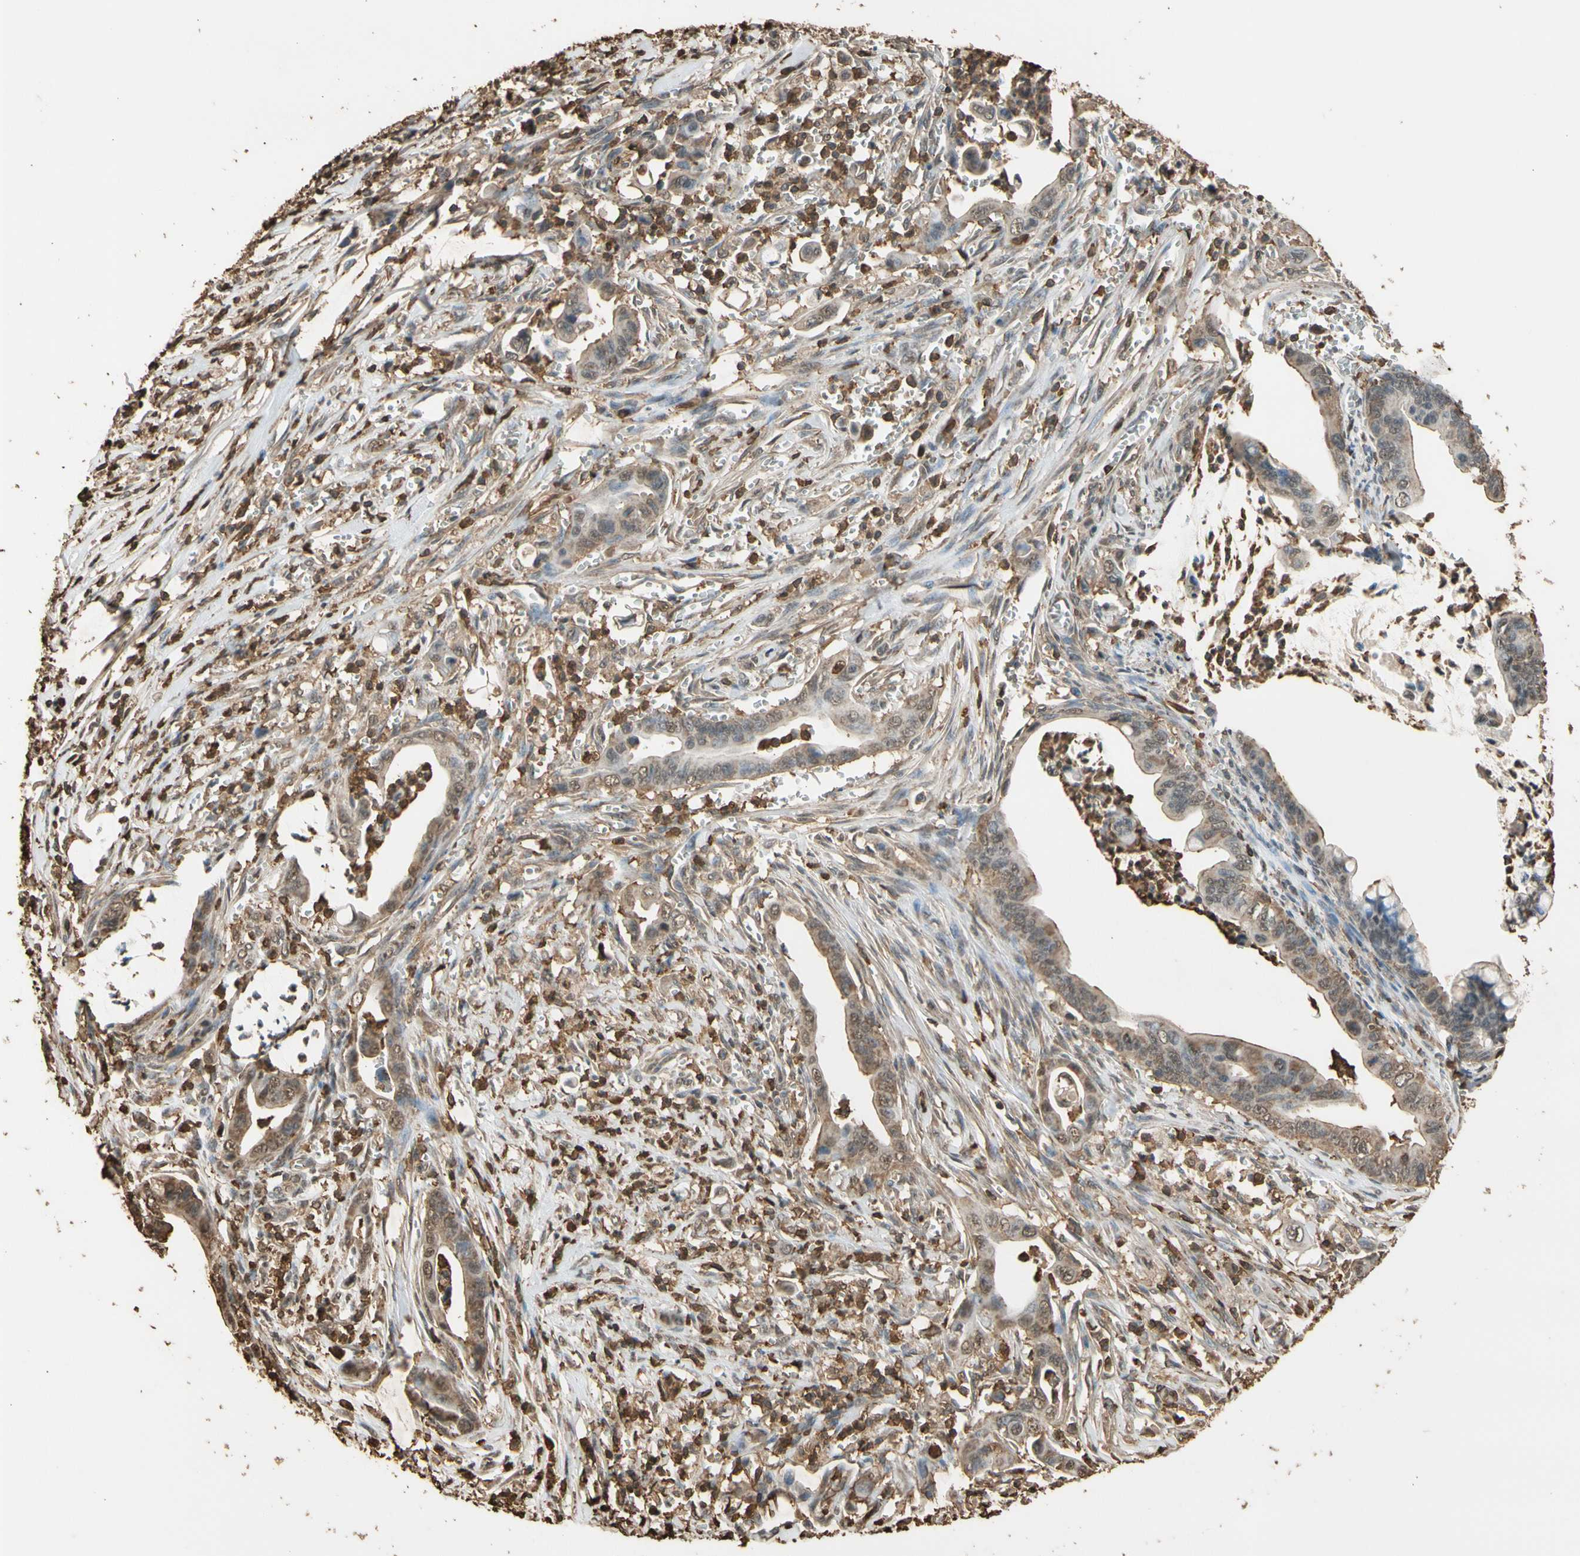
{"staining": {"intensity": "moderate", "quantity": ">75%", "location": "cytoplasmic/membranous,nuclear"}, "tissue": "pancreatic cancer", "cell_type": "Tumor cells", "image_type": "cancer", "snomed": [{"axis": "morphology", "description": "Adenocarcinoma, NOS"}, {"axis": "topography", "description": "Pancreas"}], "caption": "Immunohistochemistry (IHC) (DAB) staining of human adenocarcinoma (pancreatic) demonstrates moderate cytoplasmic/membranous and nuclear protein expression in about >75% of tumor cells.", "gene": "TNFSF13B", "patient": {"sex": "male", "age": 59}}